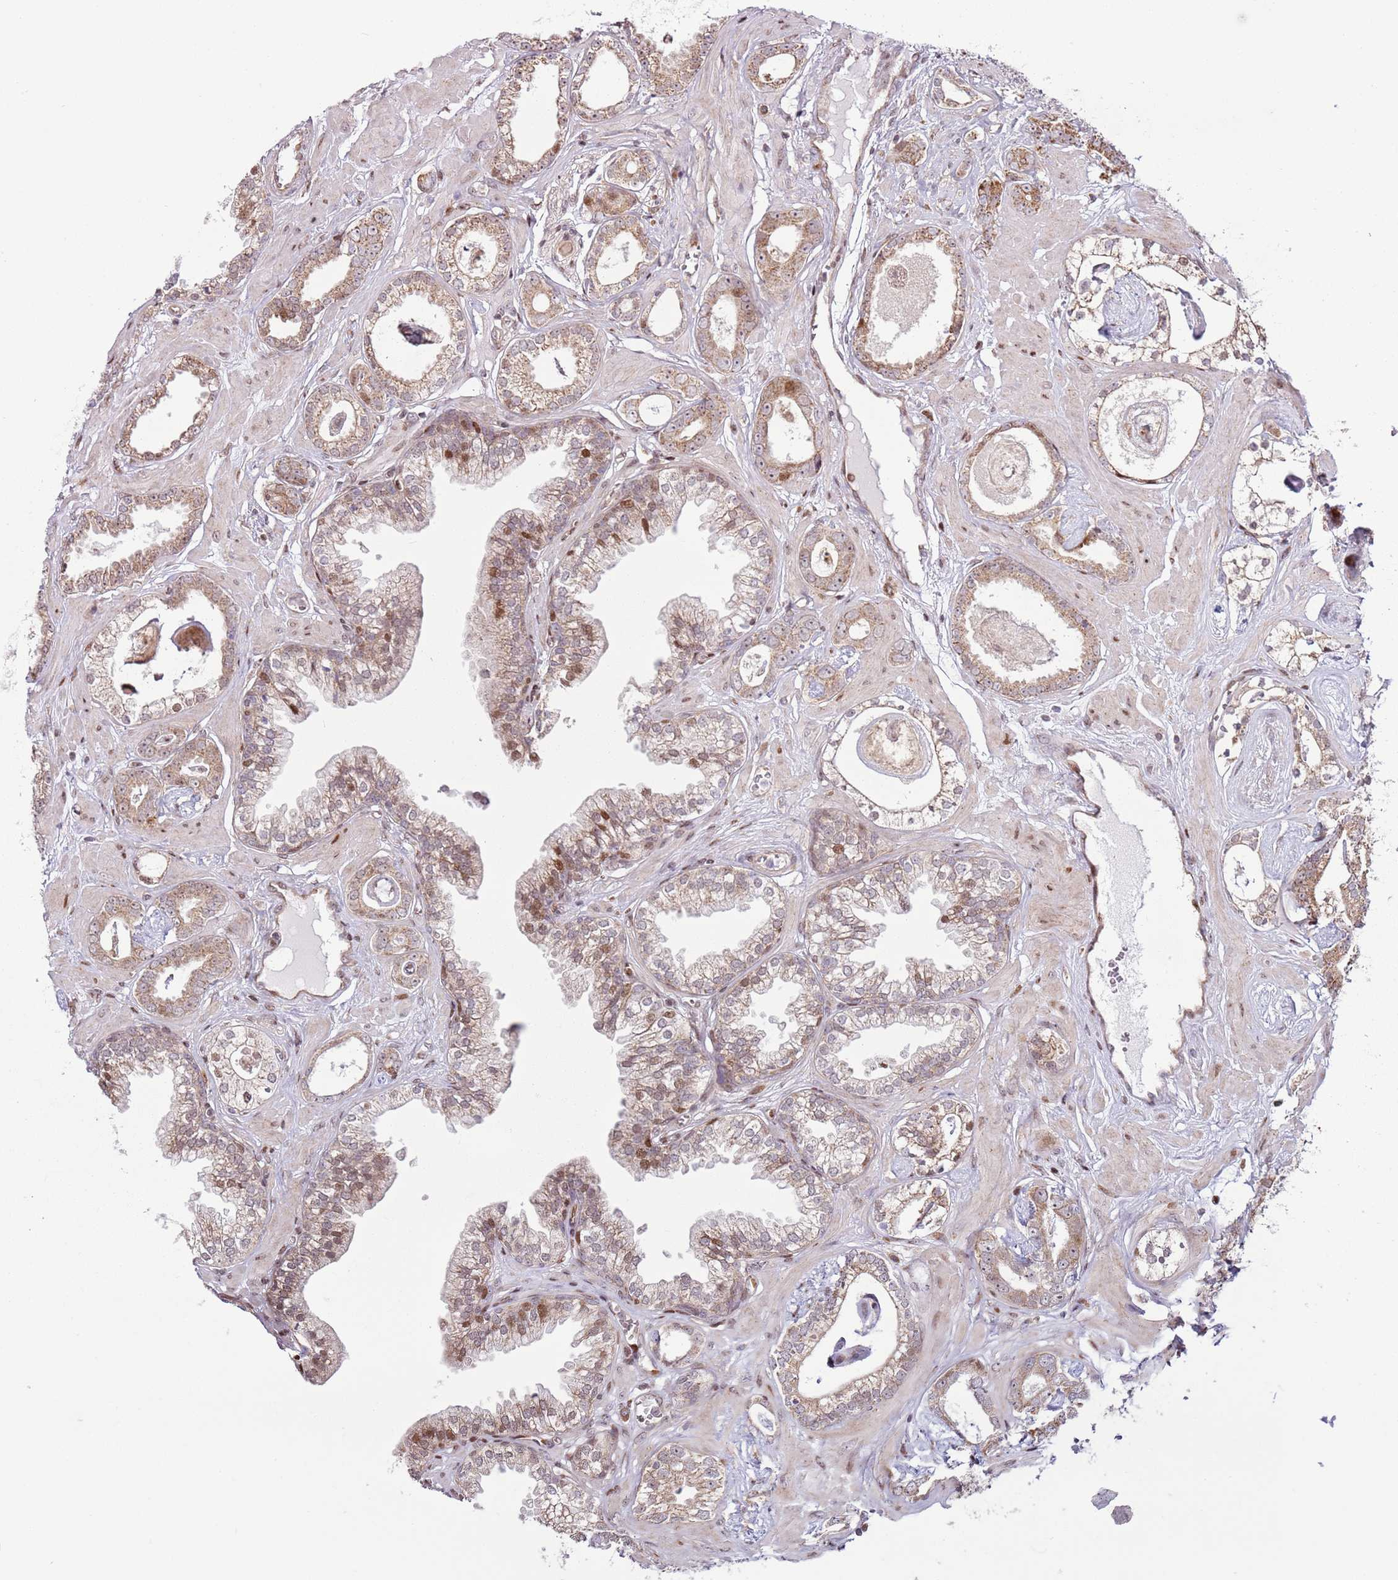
{"staining": {"intensity": "moderate", "quantity": ">75%", "location": "cytoplasmic/membranous,nuclear"}, "tissue": "prostate cancer", "cell_type": "Tumor cells", "image_type": "cancer", "snomed": [{"axis": "morphology", "description": "Adenocarcinoma, Low grade"}, {"axis": "topography", "description": "Prostate"}], "caption": "Prostate cancer (adenocarcinoma (low-grade)) stained with DAB (3,3'-diaminobenzidine) immunohistochemistry (IHC) exhibits medium levels of moderate cytoplasmic/membranous and nuclear expression in about >75% of tumor cells.", "gene": "PCTP", "patient": {"sex": "male", "age": 60}}